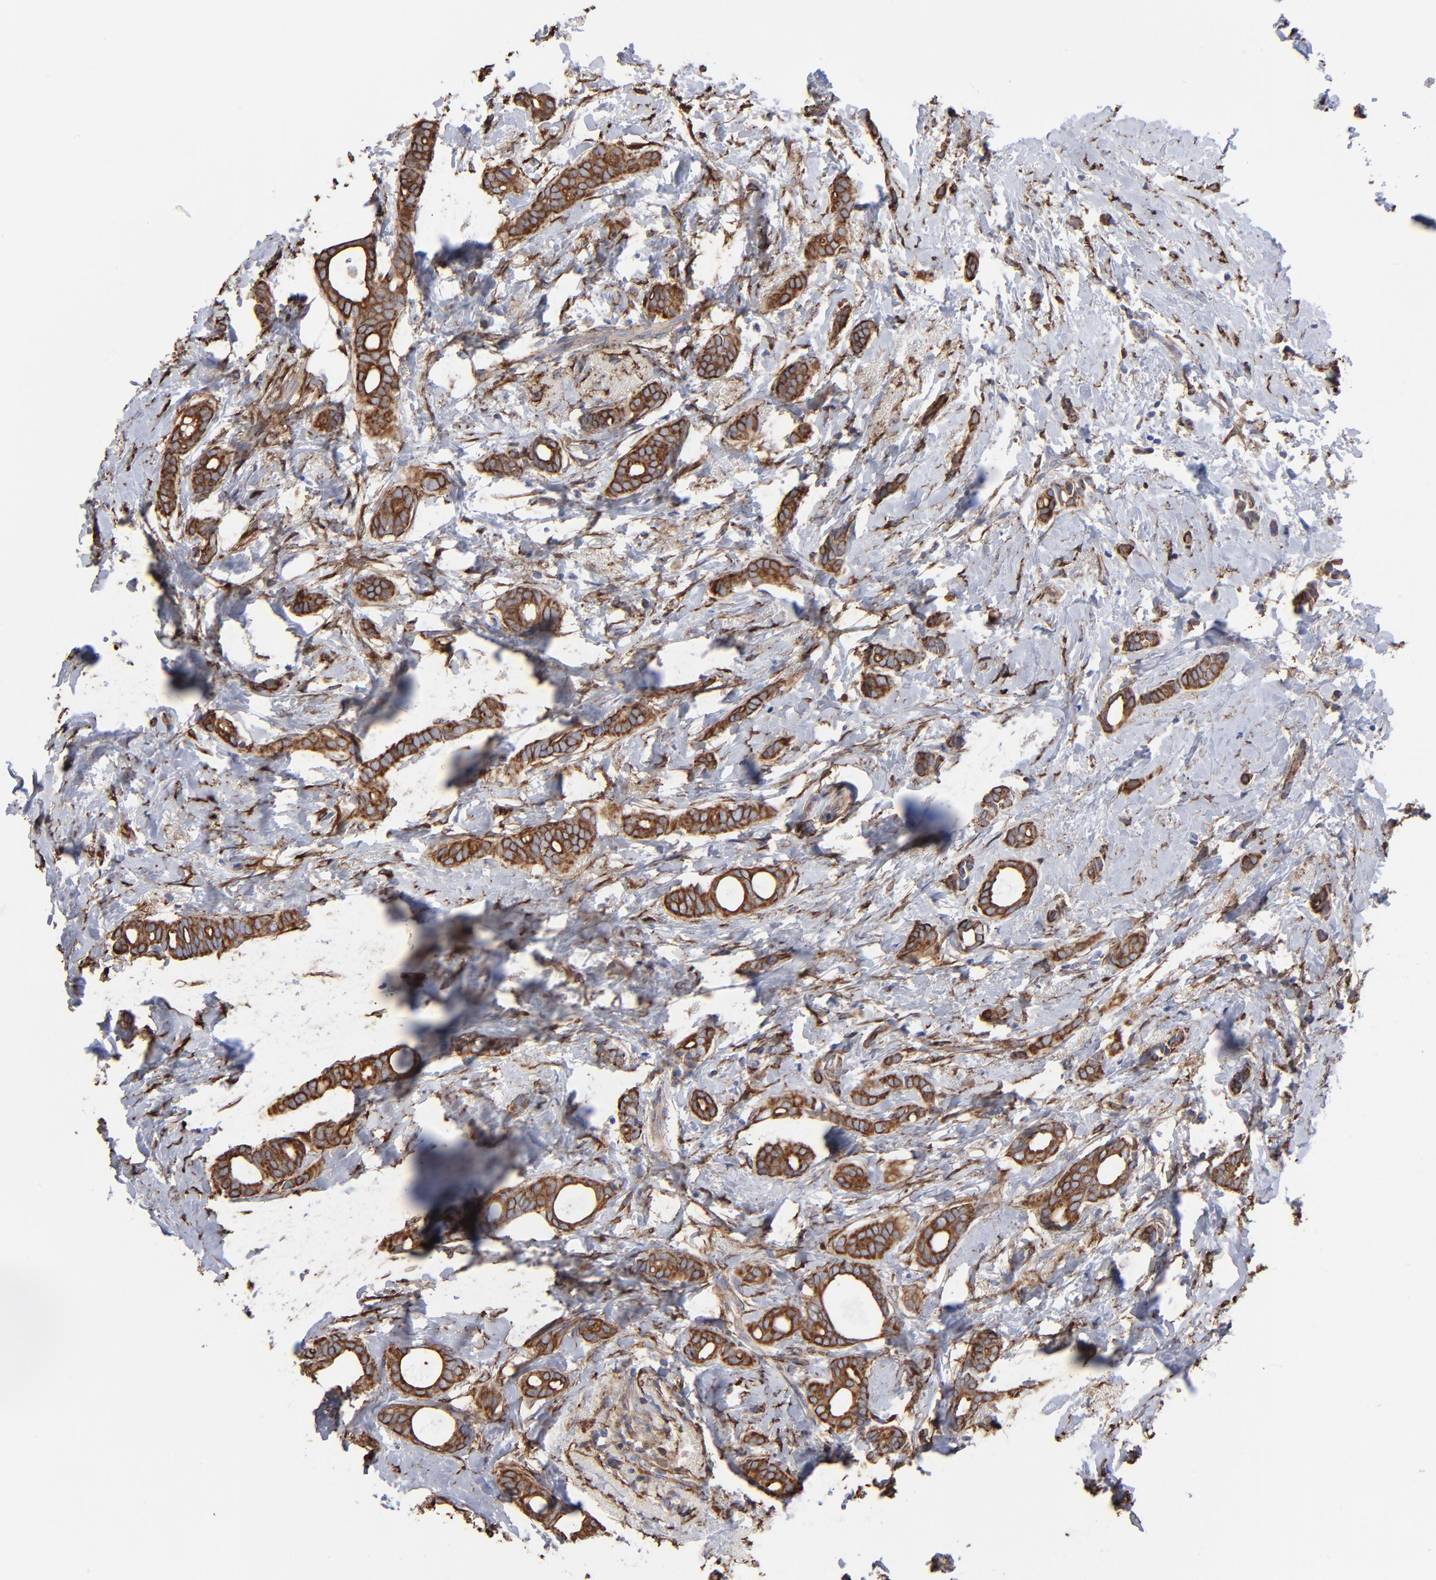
{"staining": {"intensity": "strong", "quantity": ">75%", "location": "cytoplasmic/membranous"}, "tissue": "breast cancer", "cell_type": "Tumor cells", "image_type": "cancer", "snomed": [{"axis": "morphology", "description": "Duct carcinoma"}, {"axis": "topography", "description": "Breast"}], "caption": "DAB (3,3'-diaminobenzidine) immunohistochemical staining of human breast cancer exhibits strong cytoplasmic/membranous protein positivity in approximately >75% of tumor cells. (DAB IHC, brown staining for protein, blue staining for nuclei).", "gene": "CILP", "patient": {"sex": "female", "age": 54}}